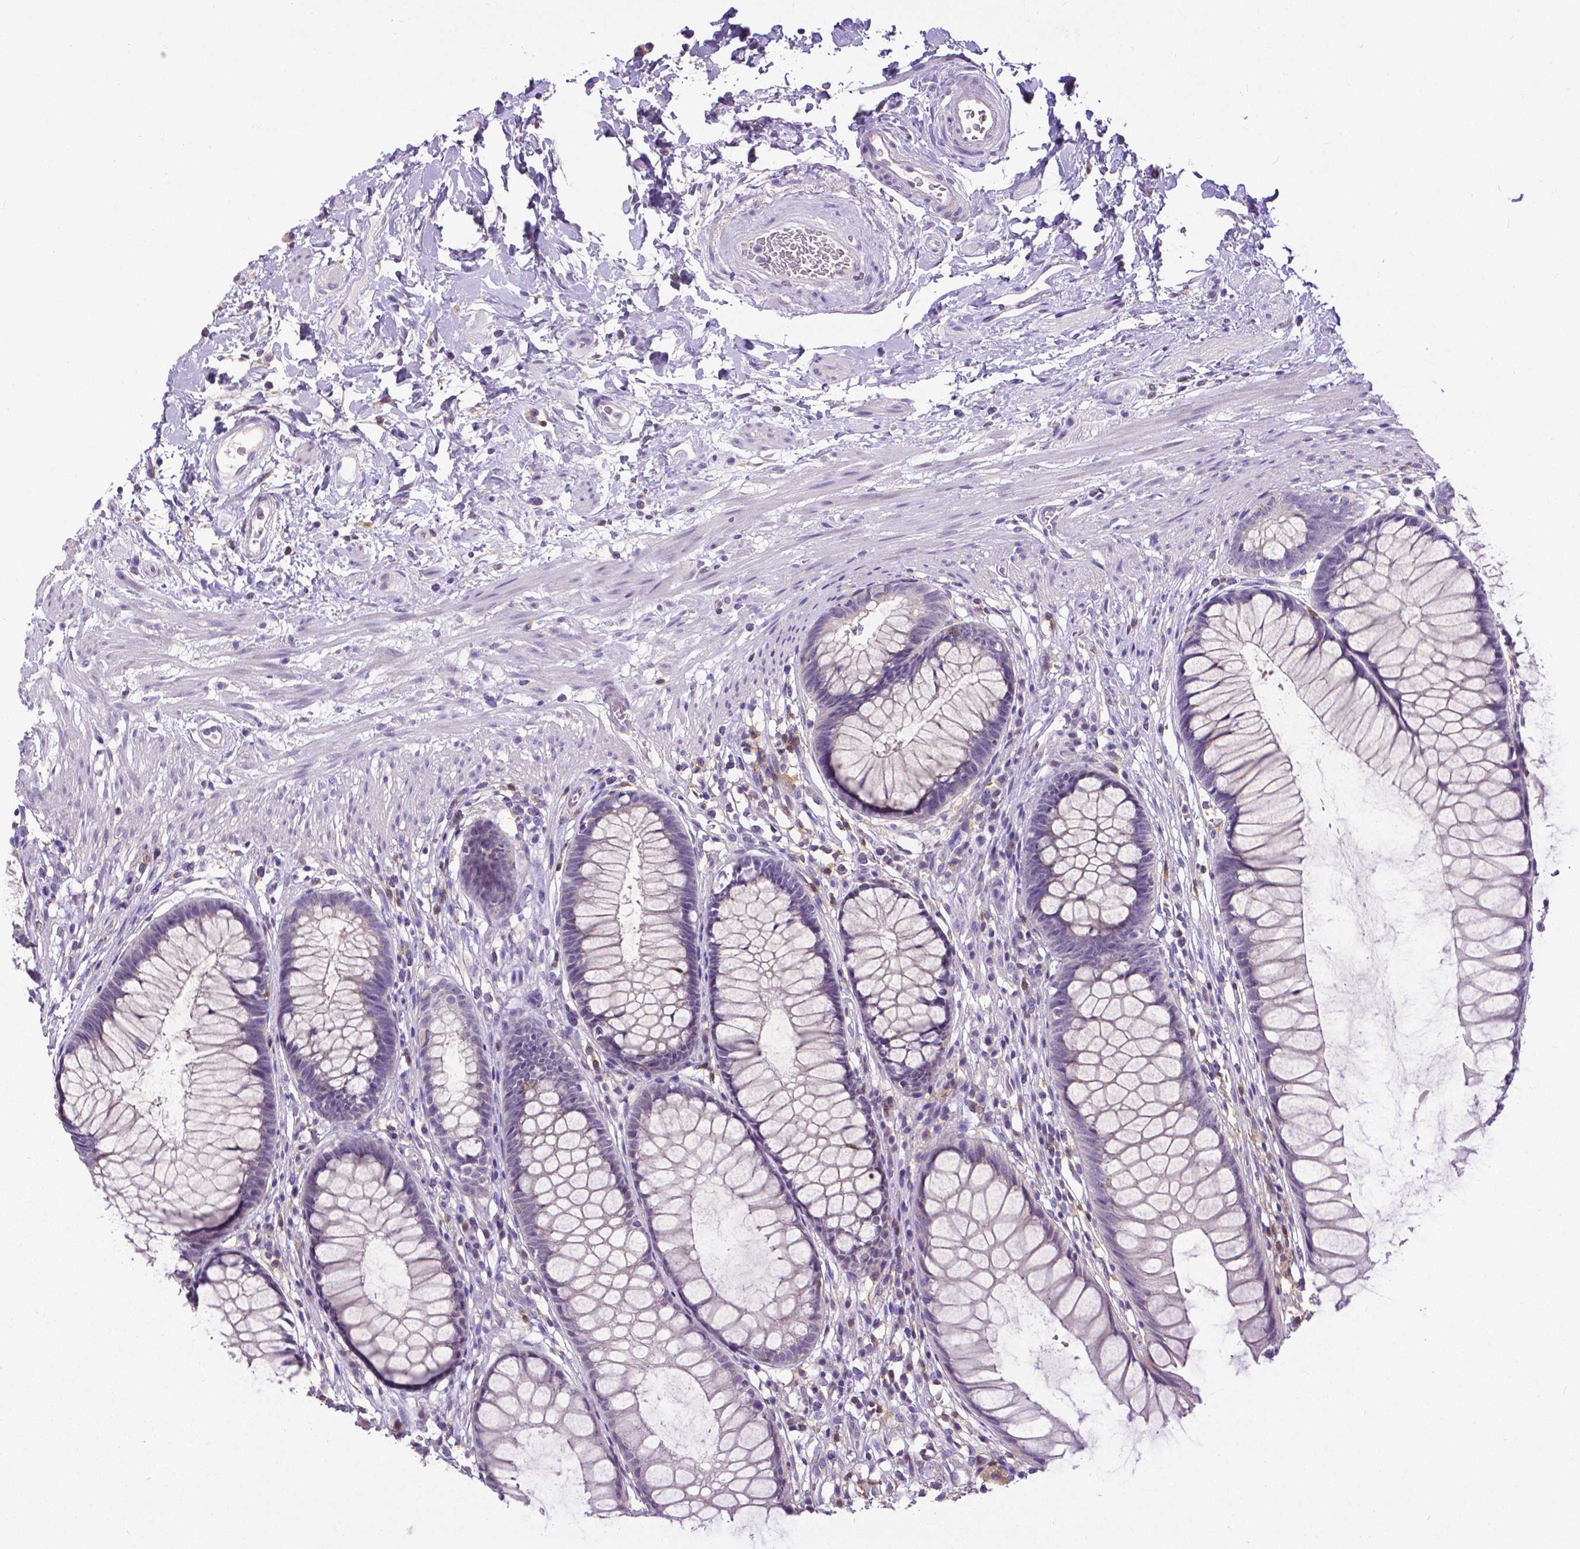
{"staining": {"intensity": "negative", "quantity": "none", "location": "none"}, "tissue": "rectum", "cell_type": "Glandular cells", "image_type": "normal", "snomed": [{"axis": "morphology", "description": "Normal tissue, NOS"}, {"axis": "topography", "description": "Smooth muscle"}, {"axis": "topography", "description": "Rectum"}], "caption": "IHC of normal human rectum displays no positivity in glandular cells.", "gene": "CD4", "patient": {"sex": "male", "age": 53}}